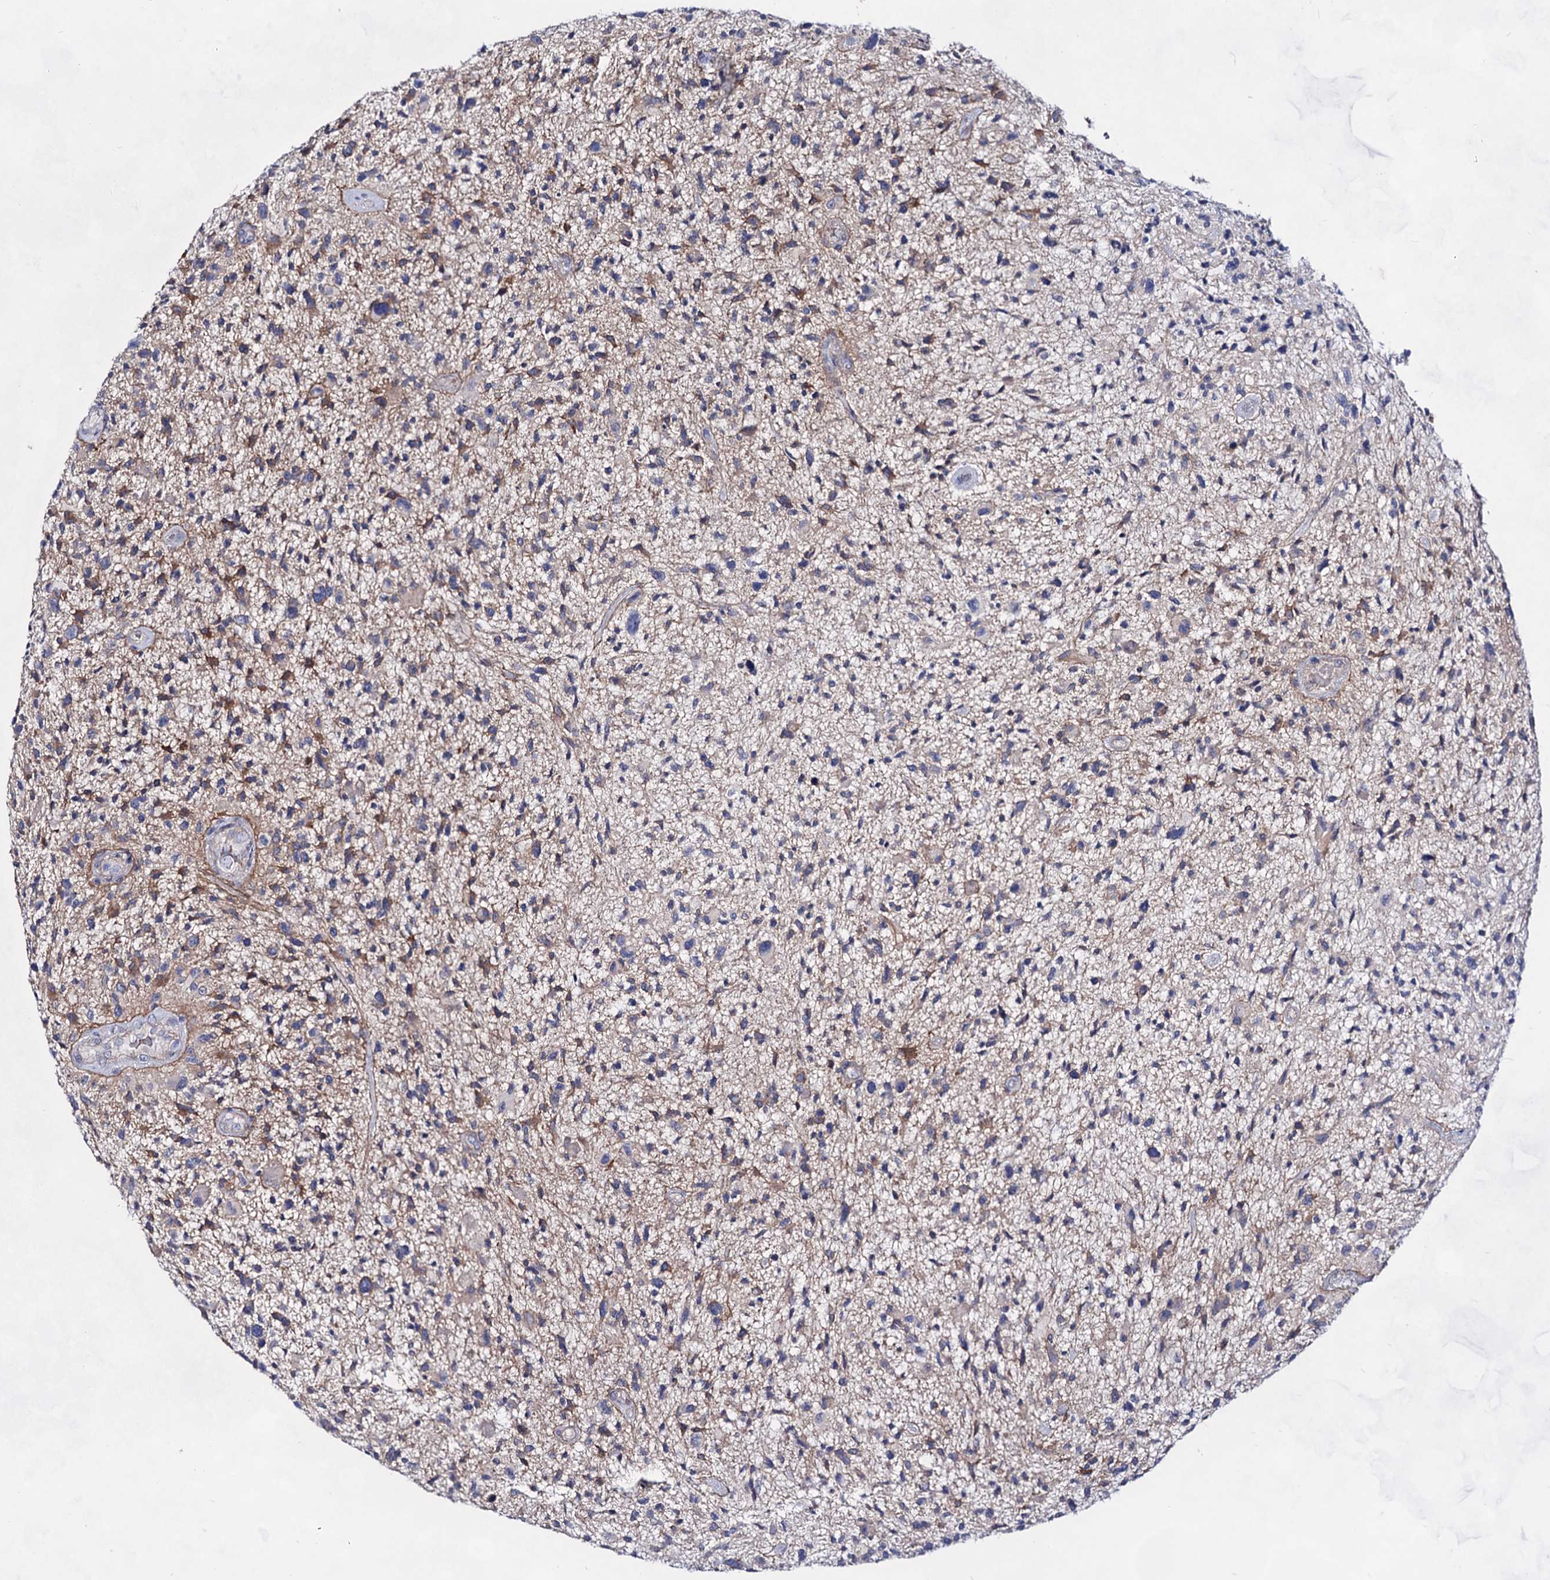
{"staining": {"intensity": "moderate", "quantity": "<25%", "location": "cytoplasmic/membranous"}, "tissue": "glioma", "cell_type": "Tumor cells", "image_type": "cancer", "snomed": [{"axis": "morphology", "description": "Glioma, malignant, High grade"}, {"axis": "topography", "description": "Brain"}], "caption": "High-power microscopy captured an immunohistochemistry (IHC) micrograph of glioma, revealing moderate cytoplasmic/membranous positivity in approximately <25% of tumor cells.", "gene": "PLIN1", "patient": {"sex": "male", "age": 47}}